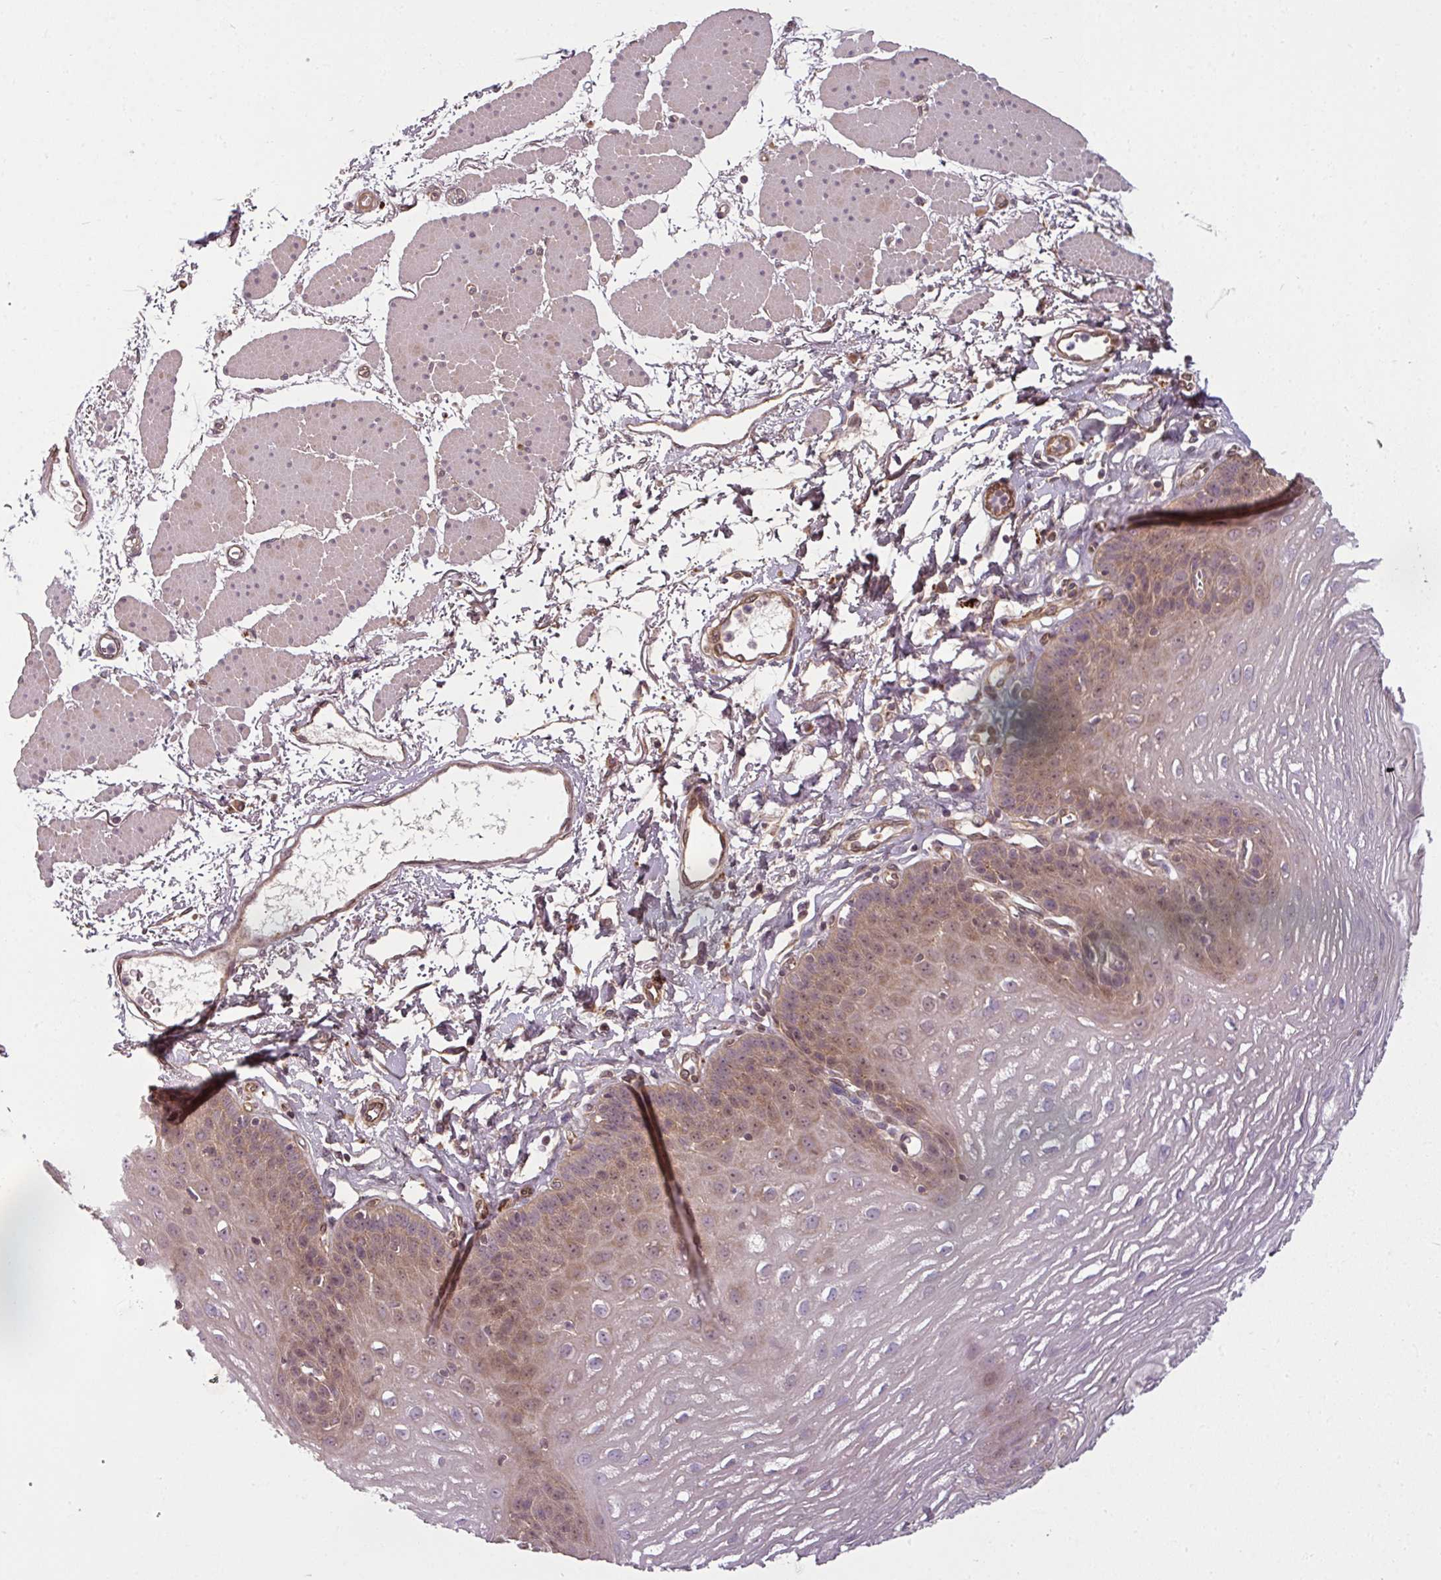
{"staining": {"intensity": "moderate", "quantity": "25%-75%", "location": "cytoplasmic/membranous,nuclear"}, "tissue": "esophagus", "cell_type": "Squamous epithelial cells", "image_type": "normal", "snomed": [{"axis": "morphology", "description": "Normal tissue, NOS"}, {"axis": "topography", "description": "Esophagus"}], "caption": "Protein expression analysis of benign human esophagus reveals moderate cytoplasmic/membranous,nuclear staining in about 25%-75% of squamous epithelial cells. Immunohistochemistry stains the protein of interest in brown and the nuclei are stained blue.", "gene": "DIMT1", "patient": {"sex": "female", "age": 81}}